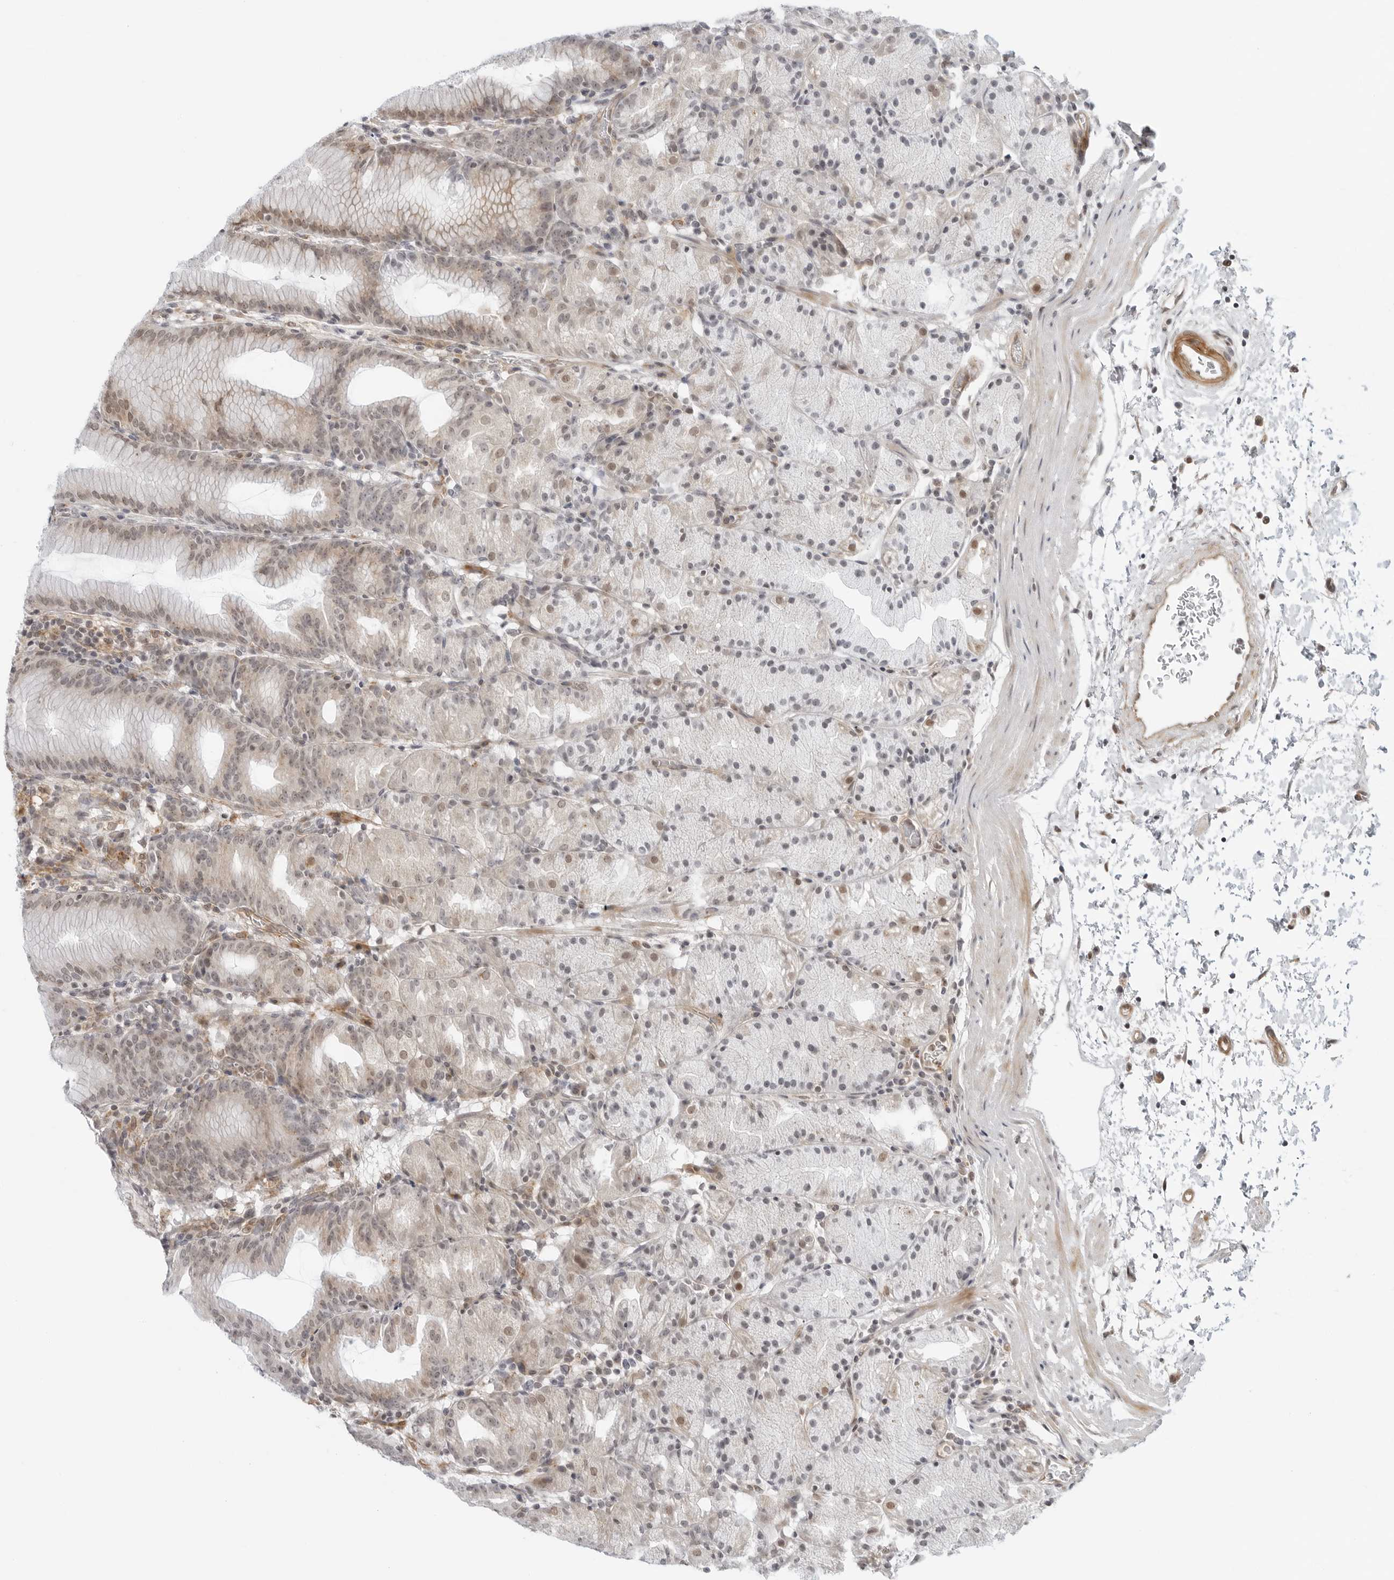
{"staining": {"intensity": "weak", "quantity": "25%-75%", "location": "nuclear"}, "tissue": "stomach", "cell_type": "Glandular cells", "image_type": "normal", "snomed": [{"axis": "morphology", "description": "Normal tissue, NOS"}, {"axis": "topography", "description": "Stomach, upper"}], "caption": "This is a micrograph of immunohistochemistry staining of normal stomach, which shows weak expression in the nuclear of glandular cells.", "gene": "SUGCT", "patient": {"sex": "male", "age": 48}}